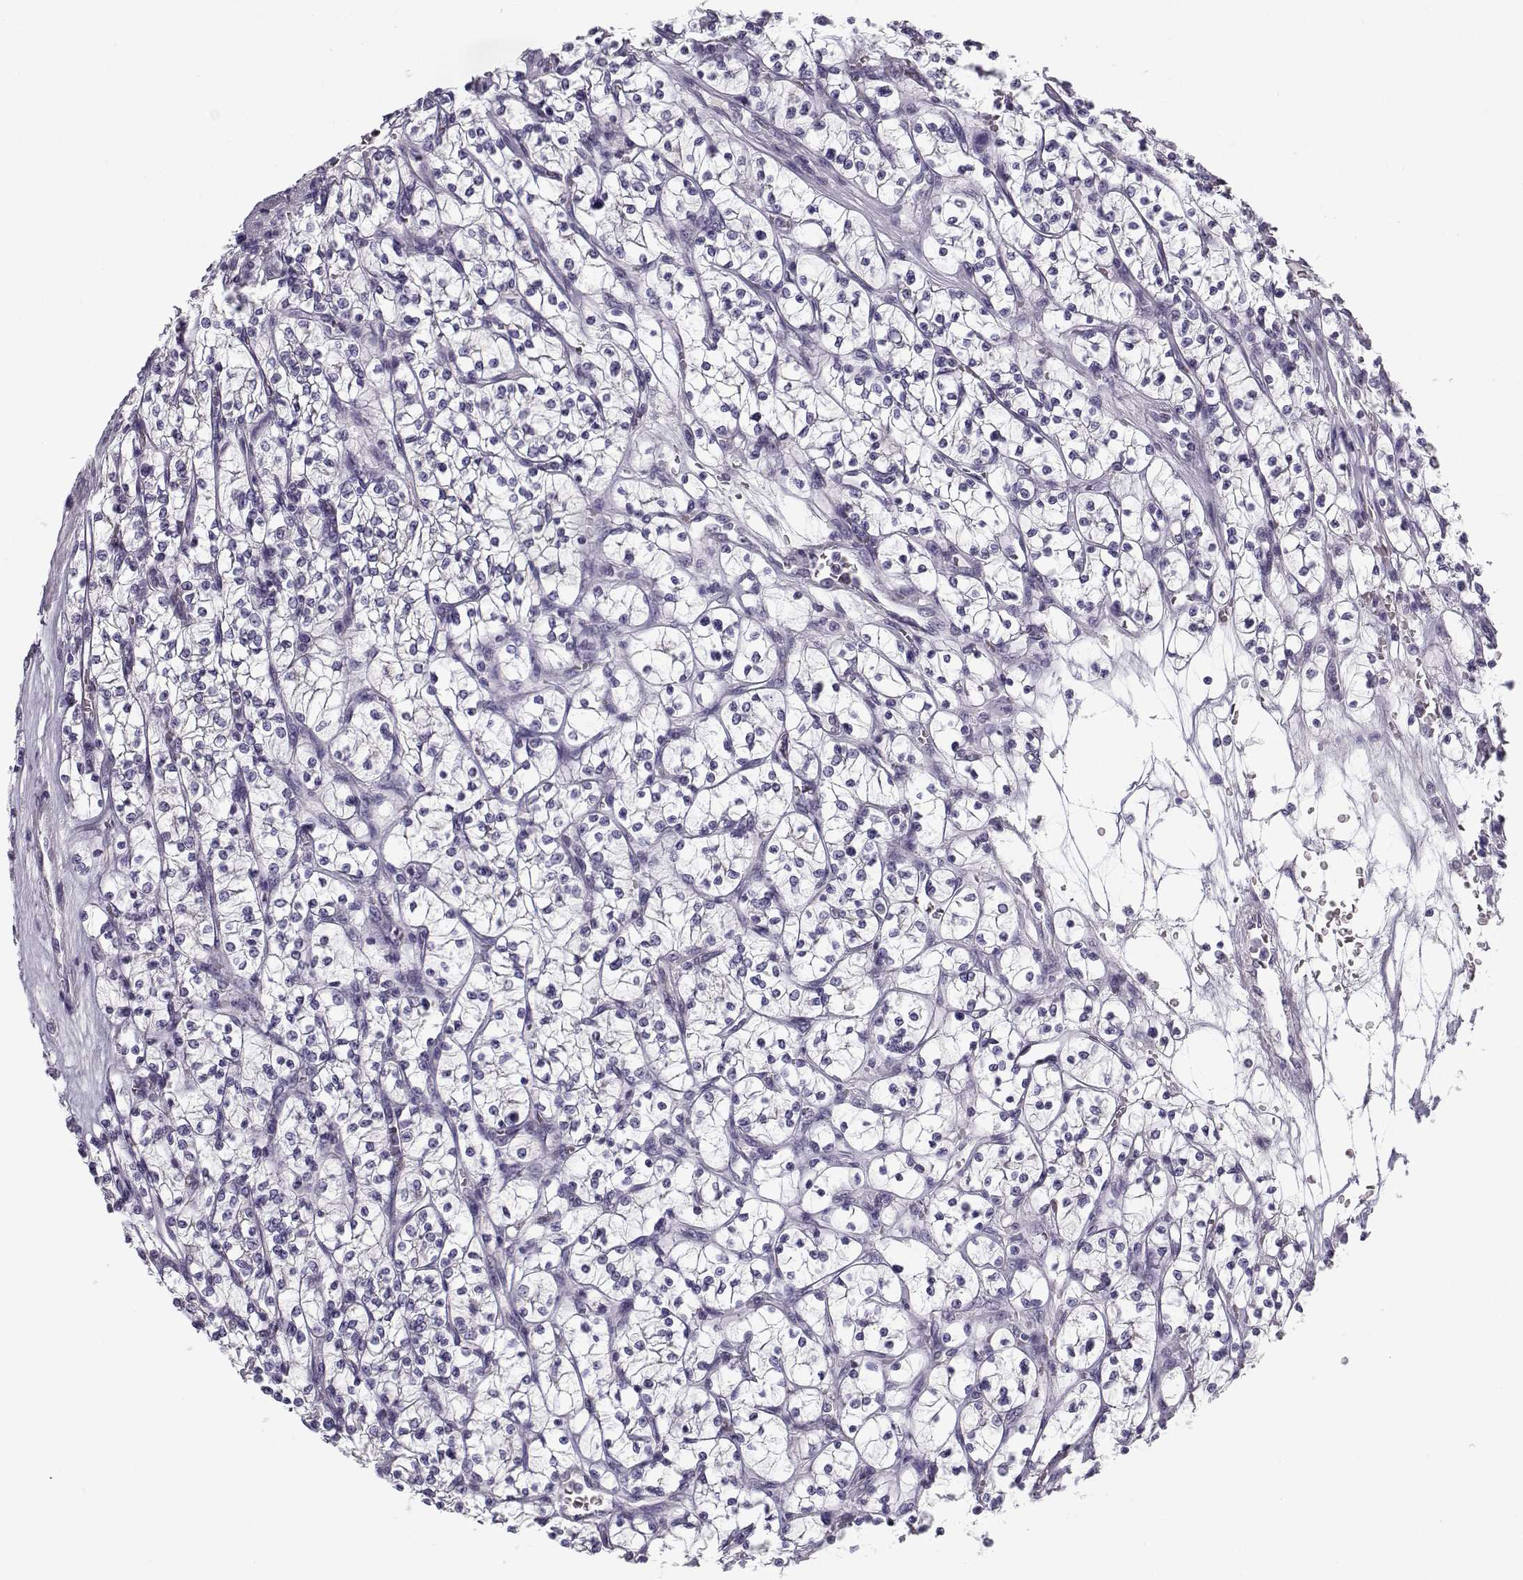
{"staining": {"intensity": "negative", "quantity": "none", "location": "none"}, "tissue": "renal cancer", "cell_type": "Tumor cells", "image_type": "cancer", "snomed": [{"axis": "morphology", "description": "Adenocarcinoma, NOS"}, {"axis": "topography", "description": "Kidney"}], "caption": "A high-resolution photomicrograph shows immunohistochemistry (IHC) staining of renal cancer (adenocarcinoma), which reveals no significant expression in tumor cells.", "gene": "CFAP77", "patient": {"sex": "female", "age": 64}}